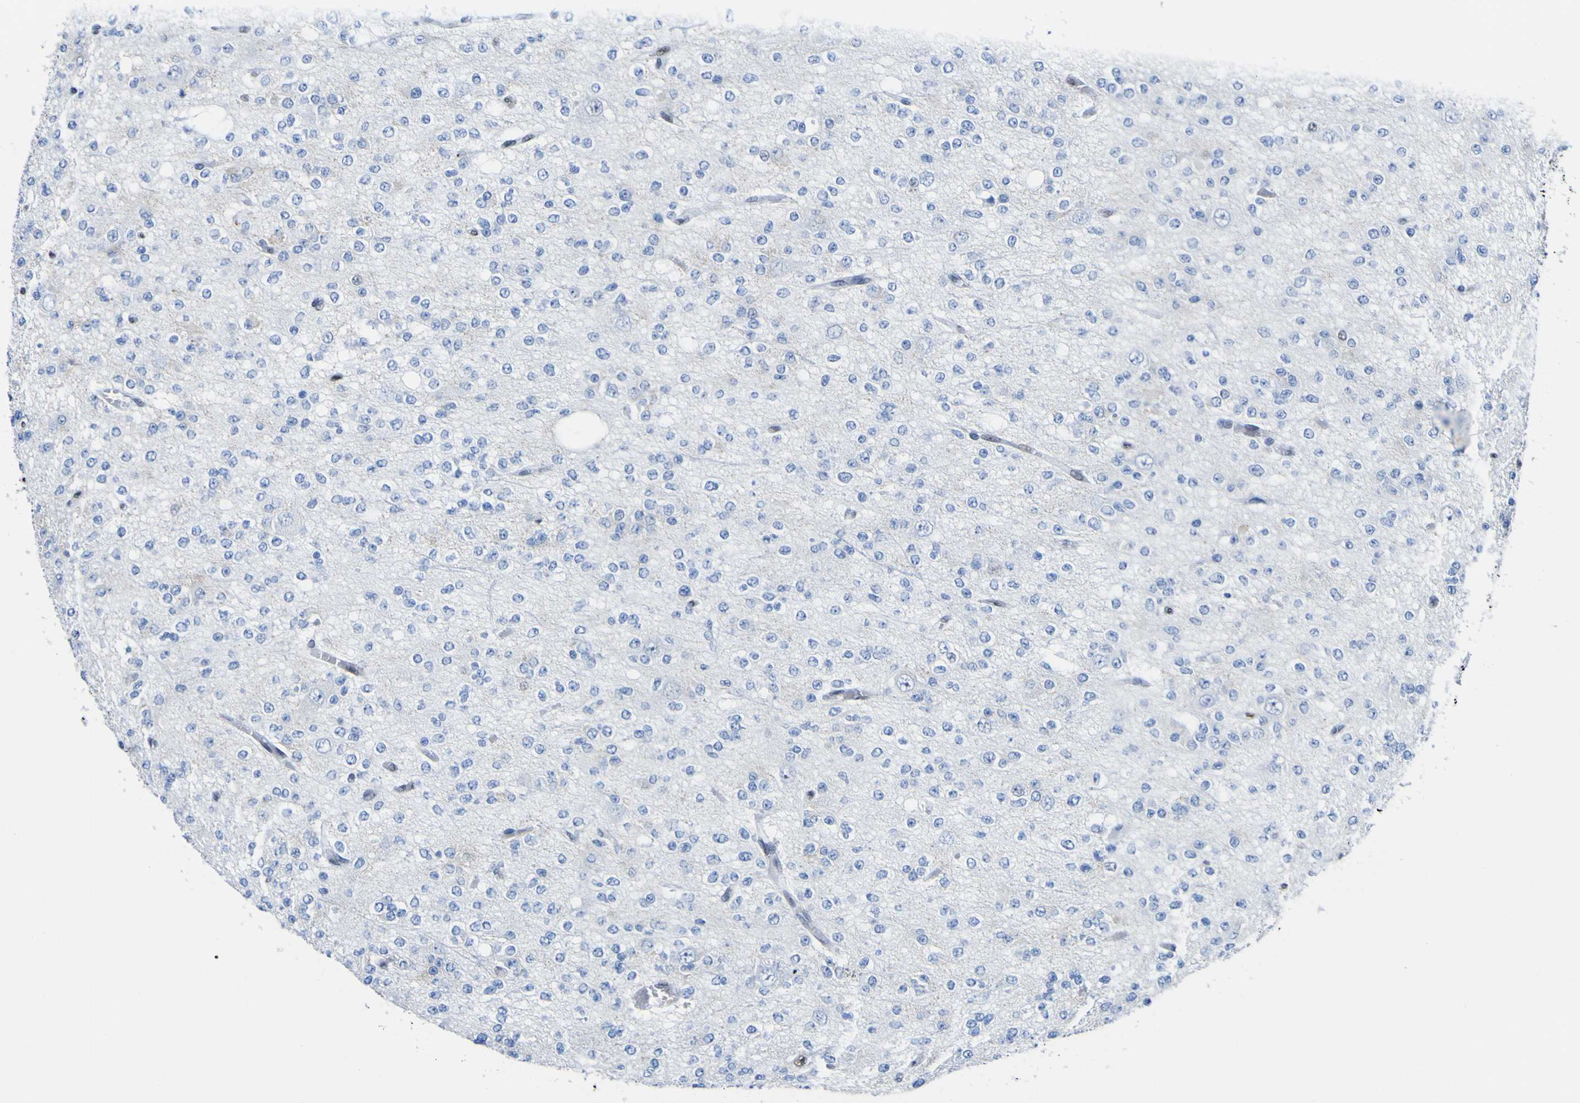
{"staining": {"intensity": "negative", "quantity": "none", "location": "none"}, "tissue": "glioma", "cell_type": "Tumor cells", "image_type": "cancer", "snomed": [{"axis": "morphology", "description": "Glioma, malignant, Low grade"}, {"axis": "topography", "description": "Brain"}], "caption": "IHC micrograph of neoplastic tissue: human glioma stained with DAB (3,3'-diaminobenzidine) displays no significant protein staining in tumor cells. (DAB immunohistochemistry (IHC) visualized using brightfield microscopy, high magnification).", "gene": "DACH1", "patient": {"sex": "male", "age": 38}}